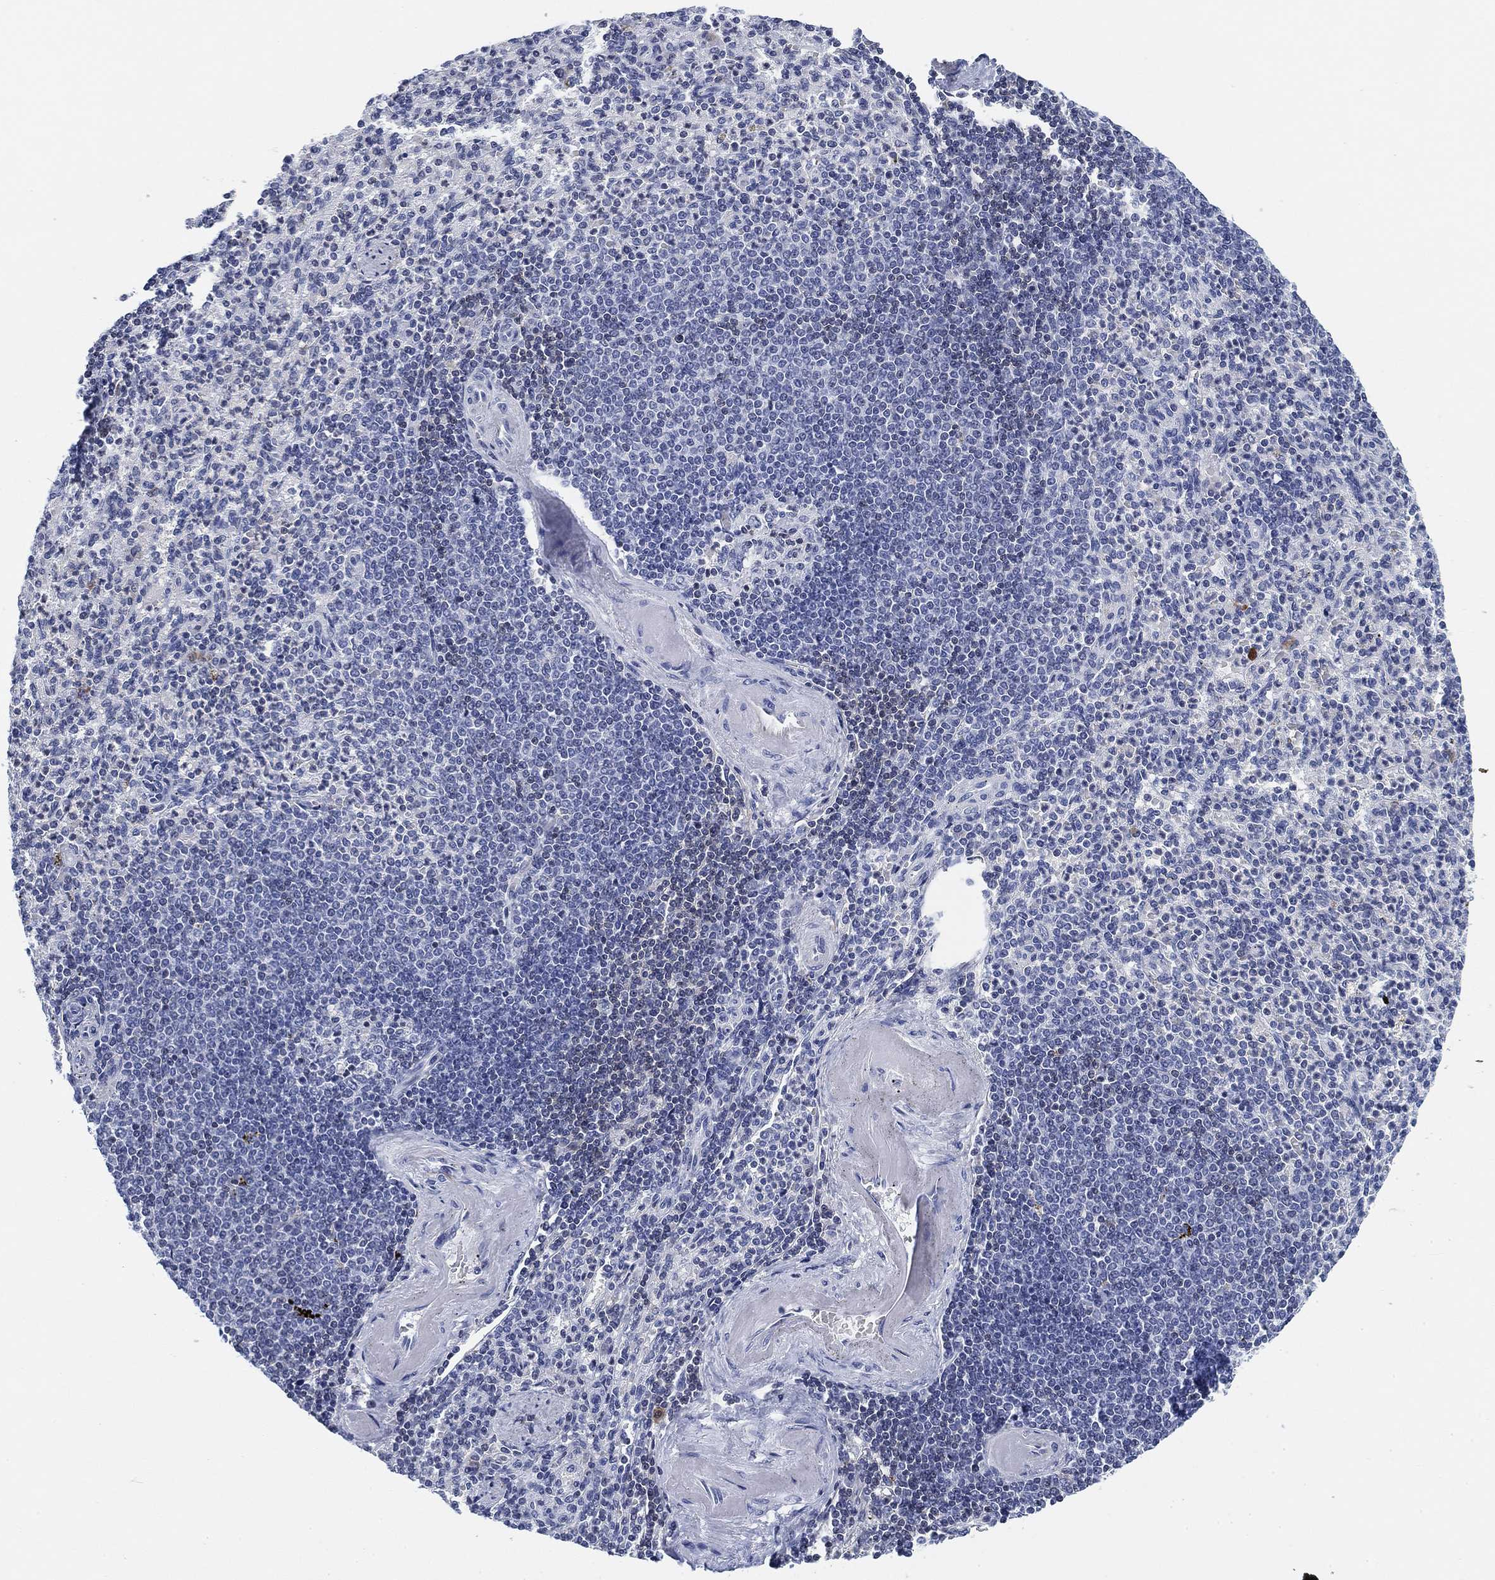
{"staining": {"intensity": "moderate", "quantity": "<25%", "location": "cytoplasmic/membranous"}, "tissue": "spleen", "cell_type": "Cells in red pulp", "image_type": "normal", "snomed": [{"axis": "morphology", "description": "Normal tissue, NOS"}, {"axis": "topography", "description": "Spleen"}], "caption": "Immunohistochemical staining of benign human spleen shows <25% levels of moderate cytoplasmic/membranous protein positivity in approximately <25% of cells in red pulp.", "gene": "FYB1", "patient": {"sex": "female", "age": 74}}